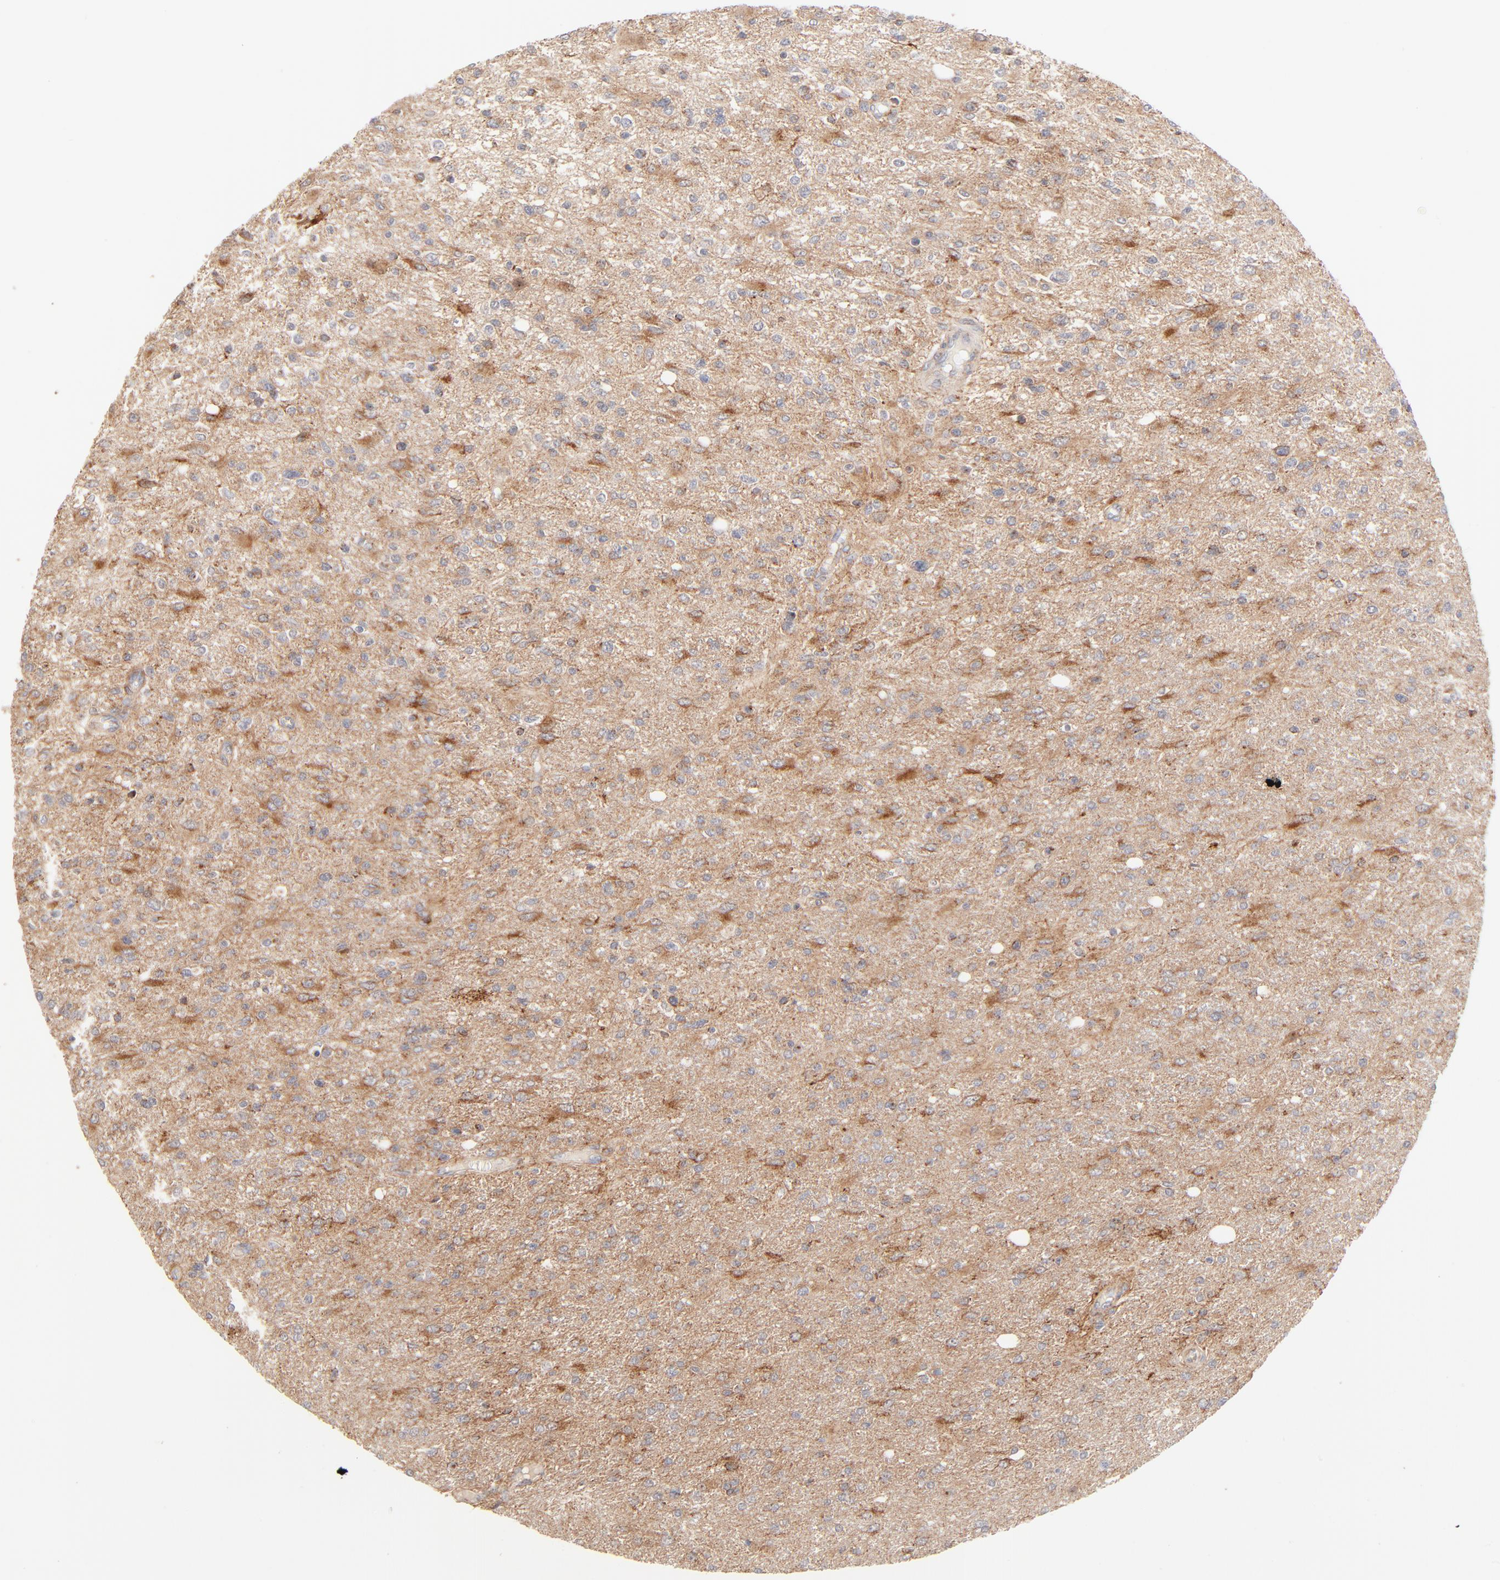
{"staining": {"intensity": "moderate", "quantity": ">75%", "location": "cytoplasmic/membranous"}, "tissue": "glioma", "cell_type": "Tumor cells", "image_type": "cancer", "snomed": [{"axis": "morphology", "description": "Glioma, malignant, High grade"}, {"axis": "topography", "description": "Cerebral cortex"}], "caption": "A medium amount of moderate cytoplasmic/membranous expression is present in approximately >75% of tumor cells in malignant glioma (high-grade) tissue.", "gene": "CSPG4", "patient": {"sex": "male", "age": 76}}